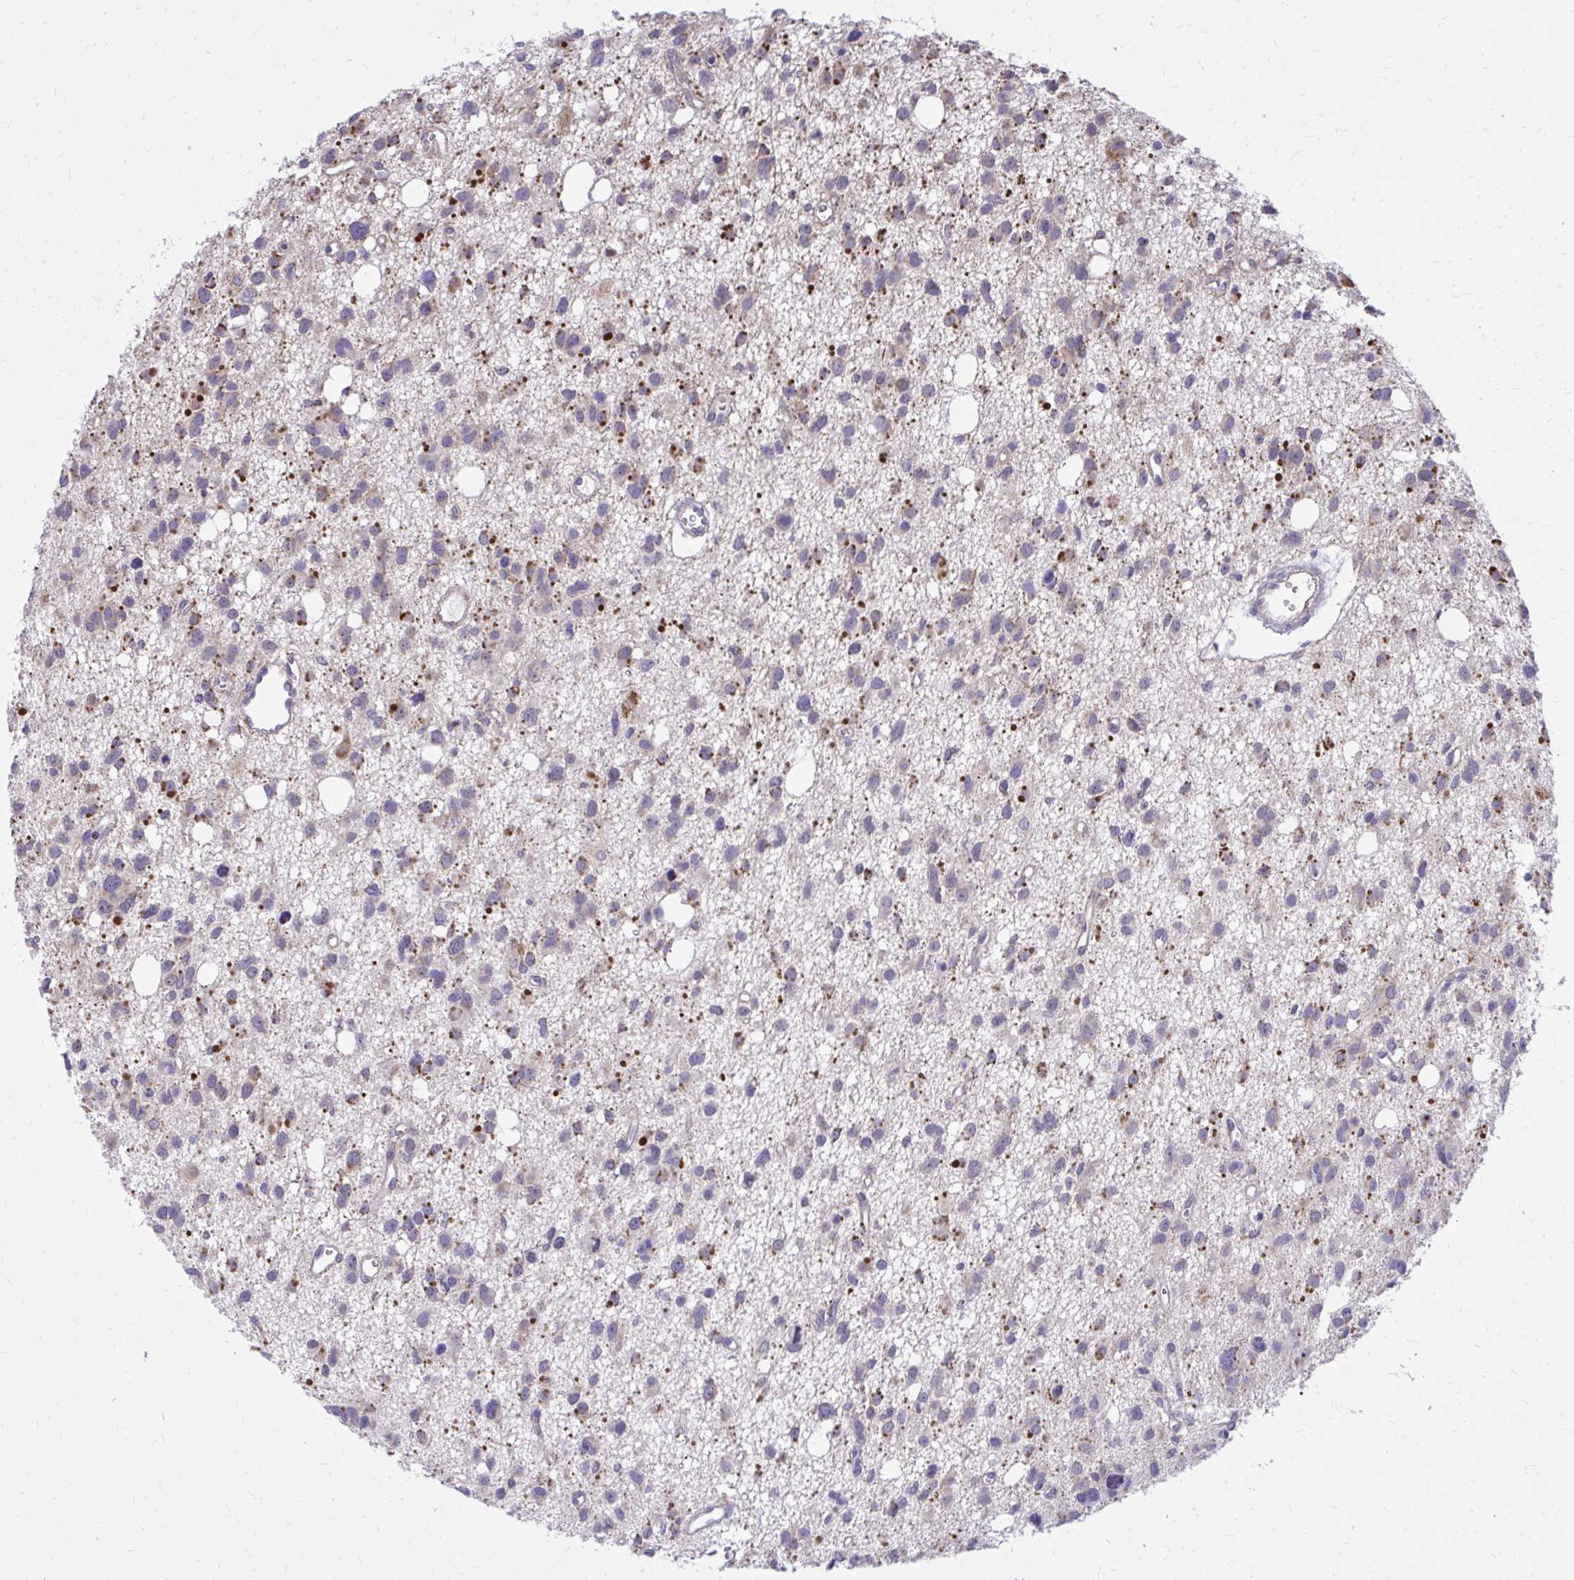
{"staining": {"intensity": "moderate", "quantity": "<25%", "location": "cytoplasmic/membranous"}, "tissue": "glioma", "cell_type": "Tumor cells", "image_type": "cancer", "snomed": [{"axis": "morphology", "description": "Glioma, malignant, High grade"}, {"axis": "topography", "description": "Brain"}], "caption": "Immunohistochemistry image of malignant high-grade glioma stained for a protein (brown), which shows low levels of moderate cytoplasmic/membranous positivity in about <25% of tumor cells.", "gene": "GPRIN3", "patient": {"sex": "male", "age": 23}}